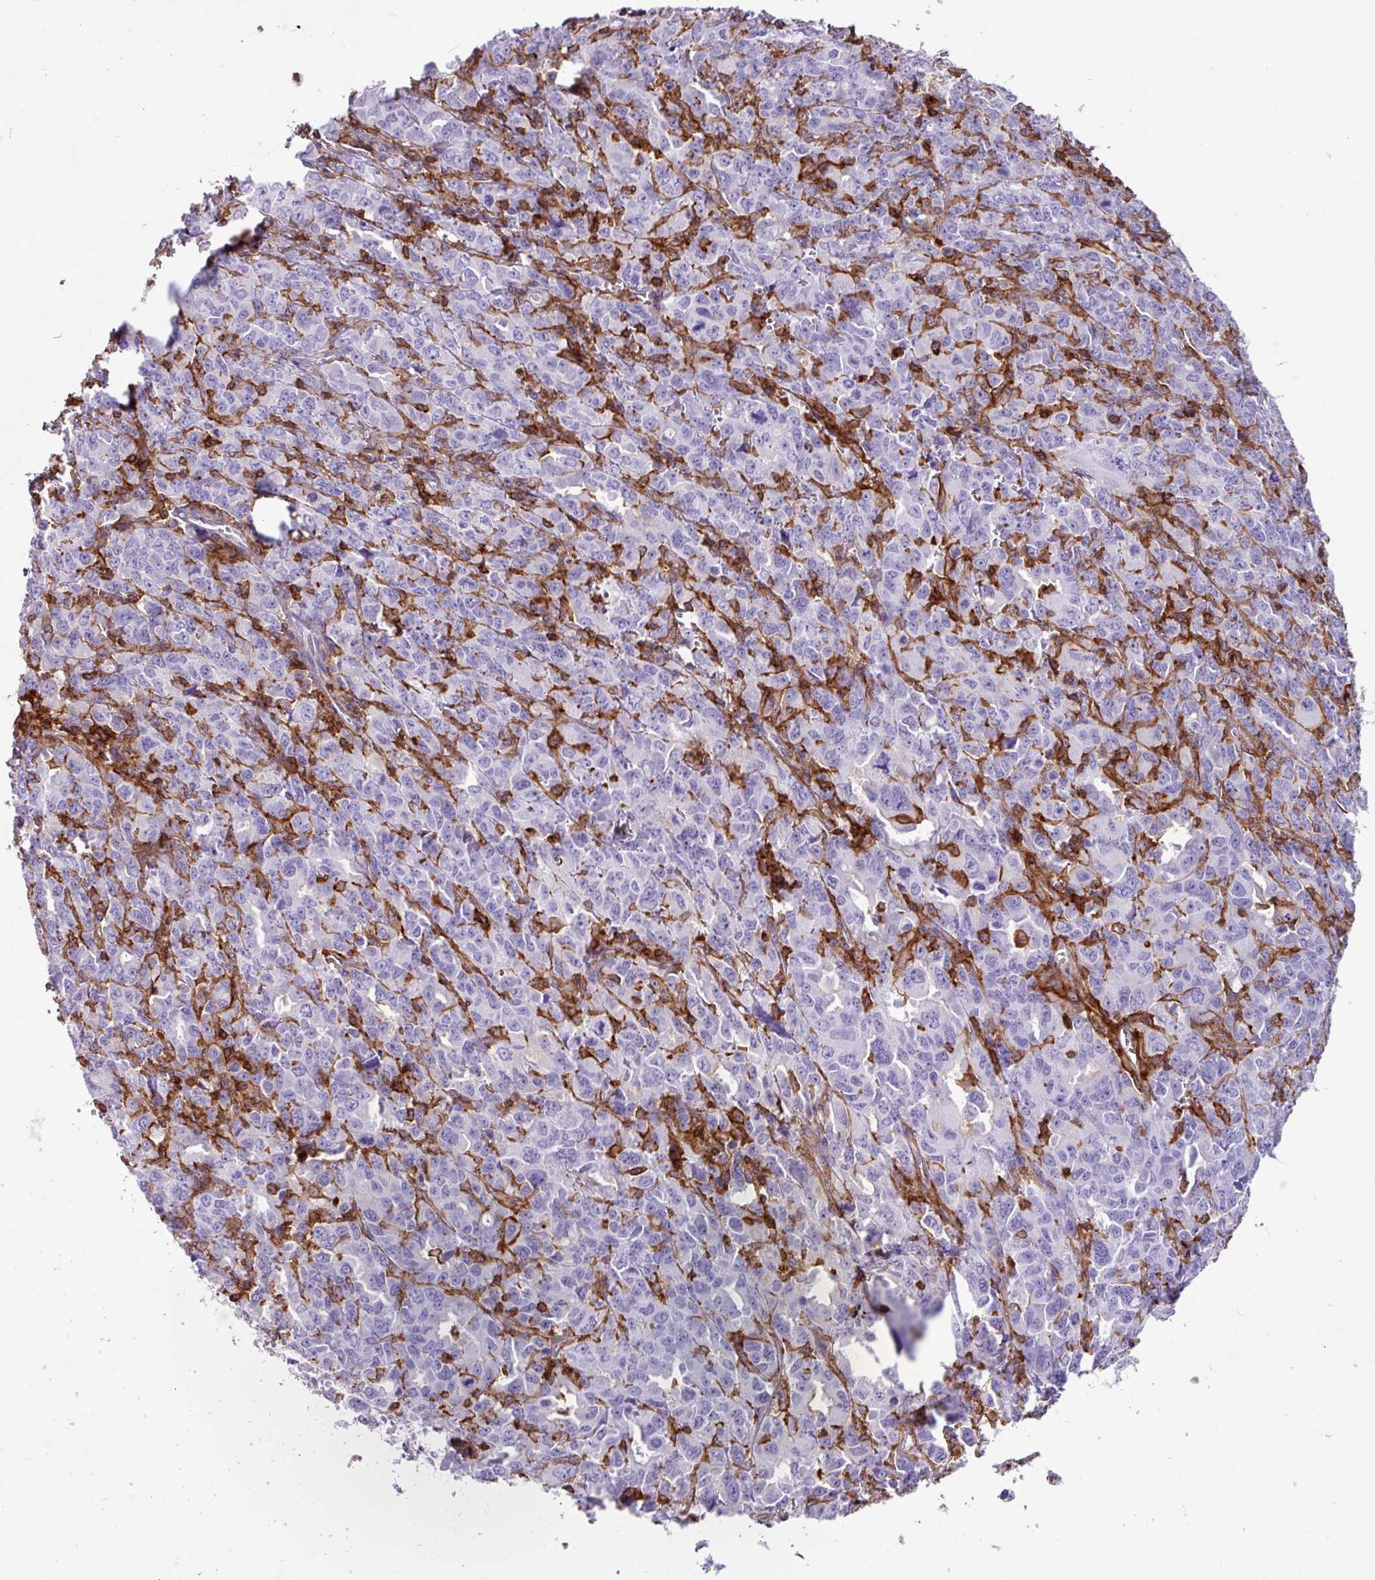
{"staining": {"intensity": "negative", "quantity": "none", "location": "none"}, "tissue": "ovarian cancer", "cell_type": "Tumor cells", "image_type": "cancer", "snomed": [{"axis": "morphology", "description": "Adenocarcinoma, NOS"}, {"axis": "morphology", "description": "Carcinoma, endometroid"}, {"axis": "topography", "description": "Ovary"}], "caption": "Protein analysis of ovarian cancer (endometroid carcinoma) demonstrates no significant expression in tumor cells.", "gene": "PPP1R18", "patient": {"sex": "female", "age": 72}}